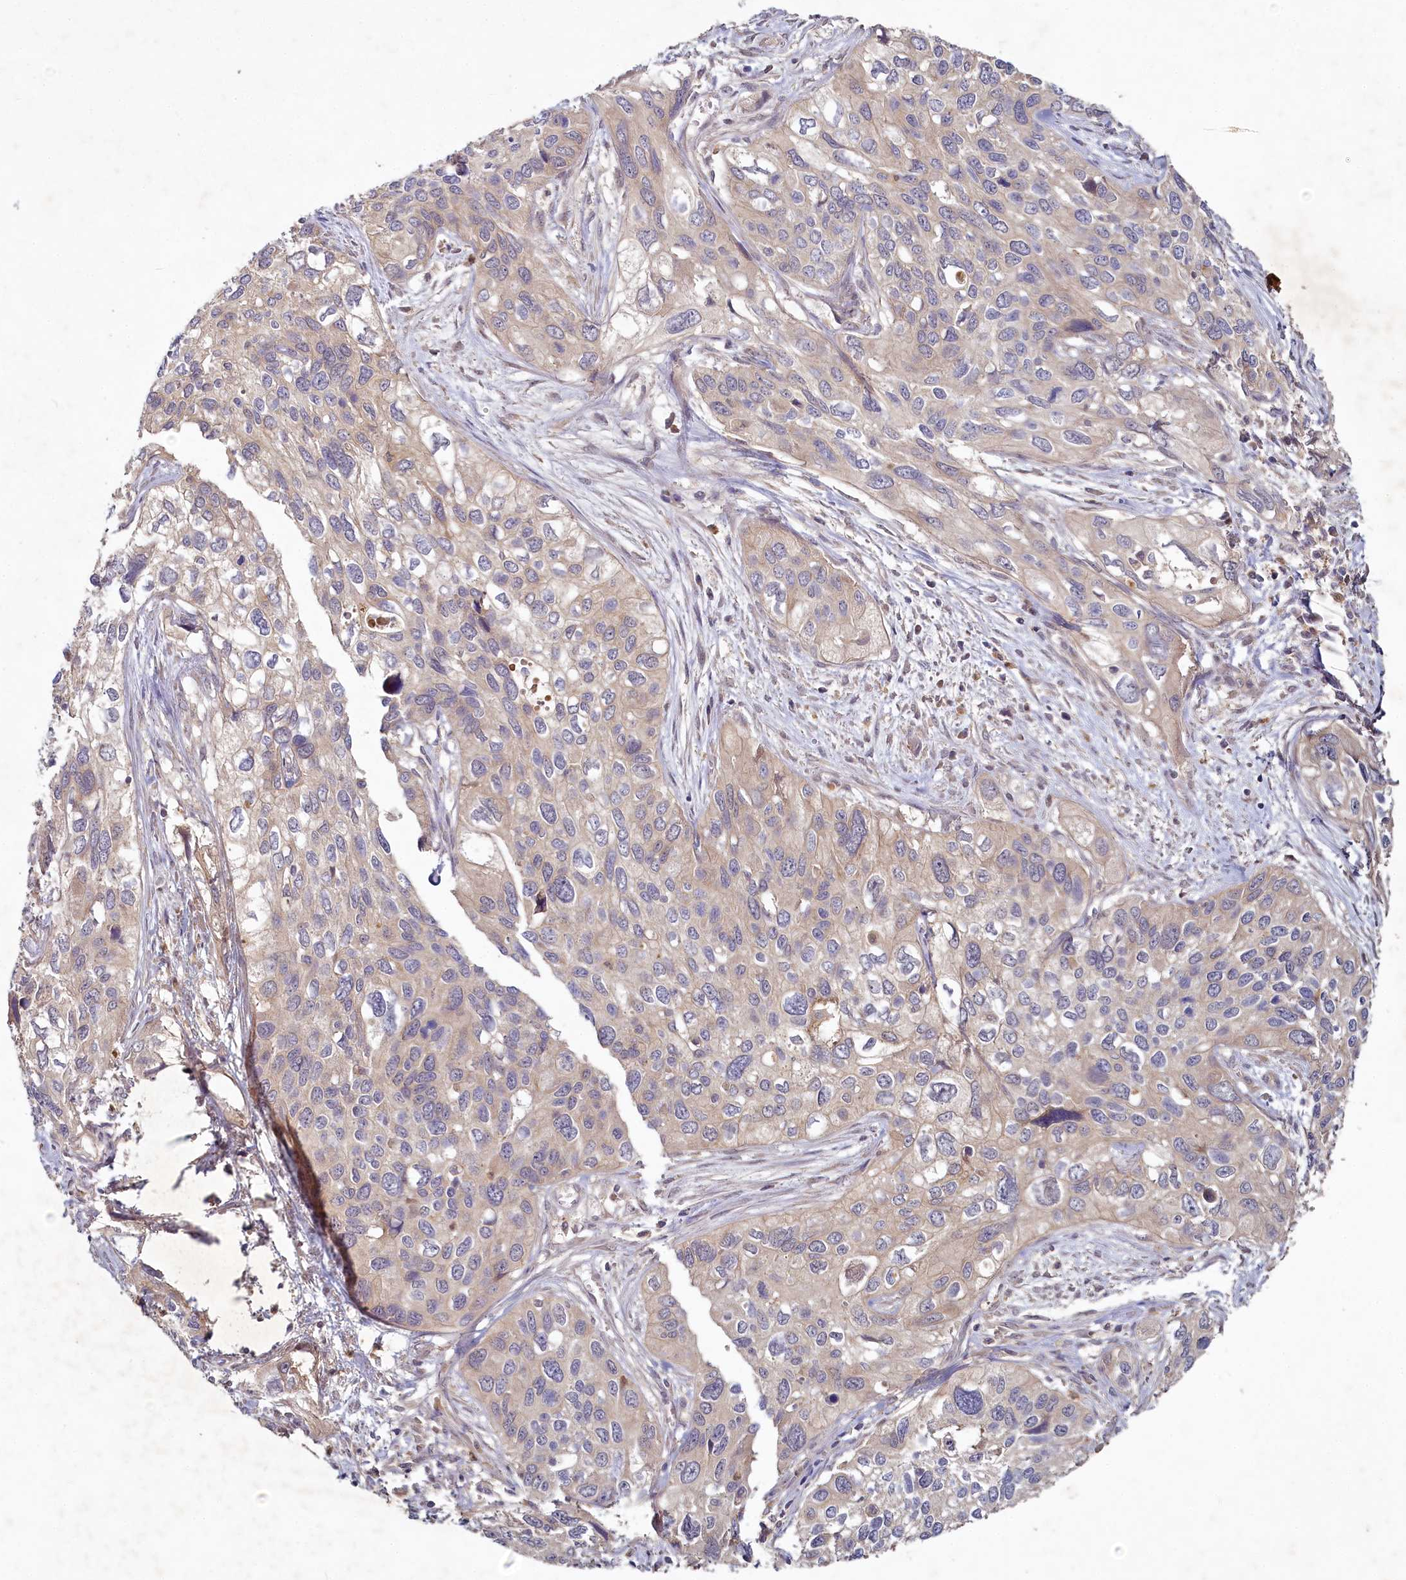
{"staining": {"intensity": "negative", "quantity": "none", "location": "none"}, "tissue": "cervical cancer", "cell_type": "Tumor cells", "image_type": "cancer", "snomed": [{"axis": "morphology", "description": "Squamous cell carcinoma, NOS"}, {"axis": "topography", "description": "Cervix"}], "caption": "Immunohistochemistry of human cervical squamous cell carcinoma demonstrates no staining in tumor cells.", "gene": "HERC3", "patient": {"sex": "female", "age": 55}}